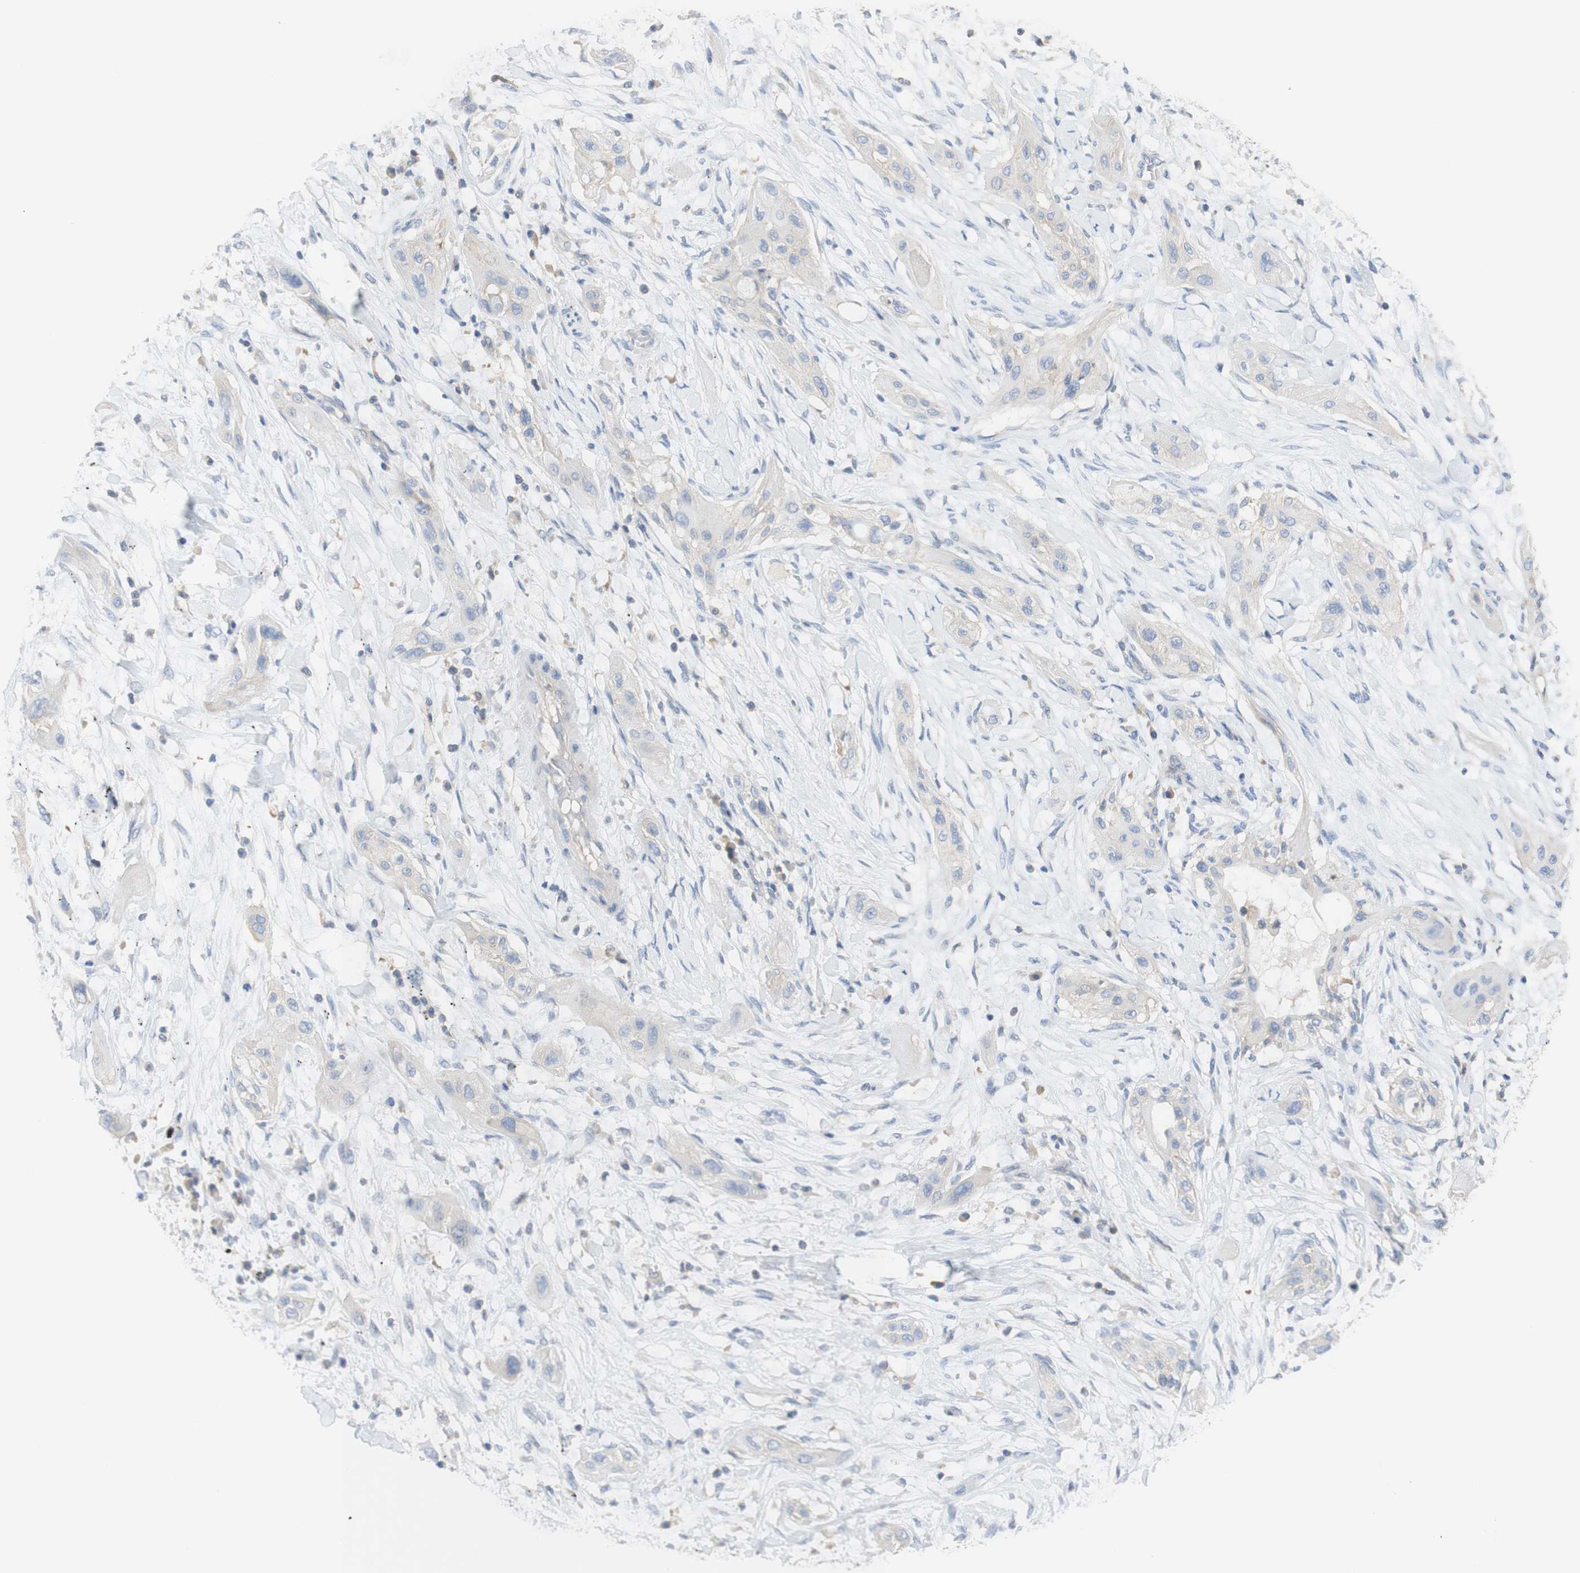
{"staining": {"intensity": "negative", "quantity": "none", "location": "none"}, "tissue": "lung cancer", "cell_type": "Tumor cells", "image_type": "cancer", "snomed": [{"axis": "morphology", "description": "Squamous cell carcinoma, NOS"}, {"axis": "topography", "description": "Lung"}], "caption": "High power microscopy photomicrograph of an IHC photomicrograph of lung squamous cell carcinoma, revealing no significant staining in tumor cells.", "gene": "ATP2B1", "patient": {"sex": "female", "age": 47}}